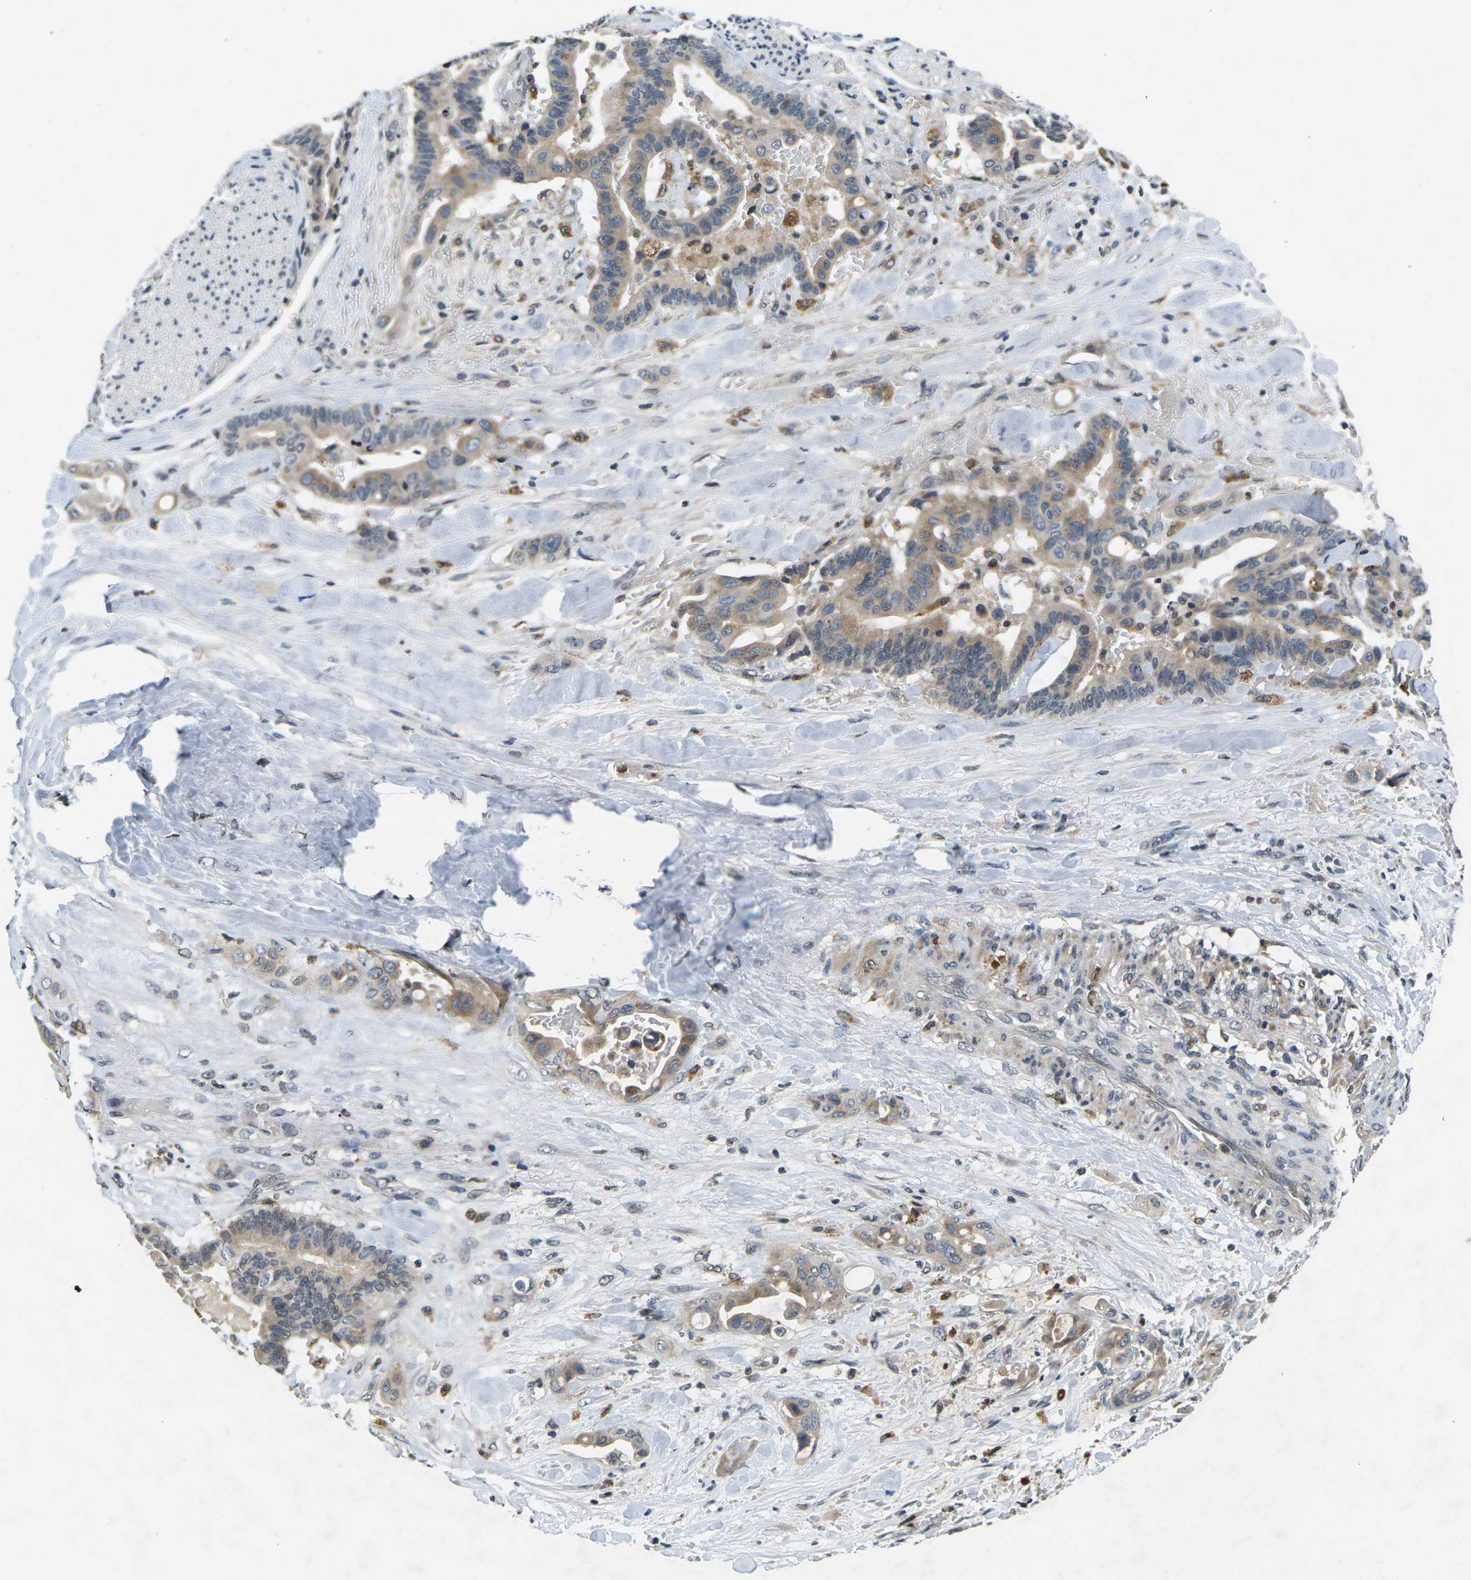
{"staining": {"intensity": "moderate", "quantity": ">75%", "location": "cytoplasmic/membranous"}, "tissue": "liver cancer", "cell_type": "Tumor cells", "image_type": "cancer", "snomed": [{"axis": "morphology", "description": "Cholangiocarcinoma"}, {"axis": "topography", "description": "Liver"}], "caption": "A brown stain highlights moderate cytoplasmic/membranous expression of a protein in human cholangiocarcinoma (liver) tumor cells.", "gene": "C1QC", "patient": {"sex": "female", "age": 61}}